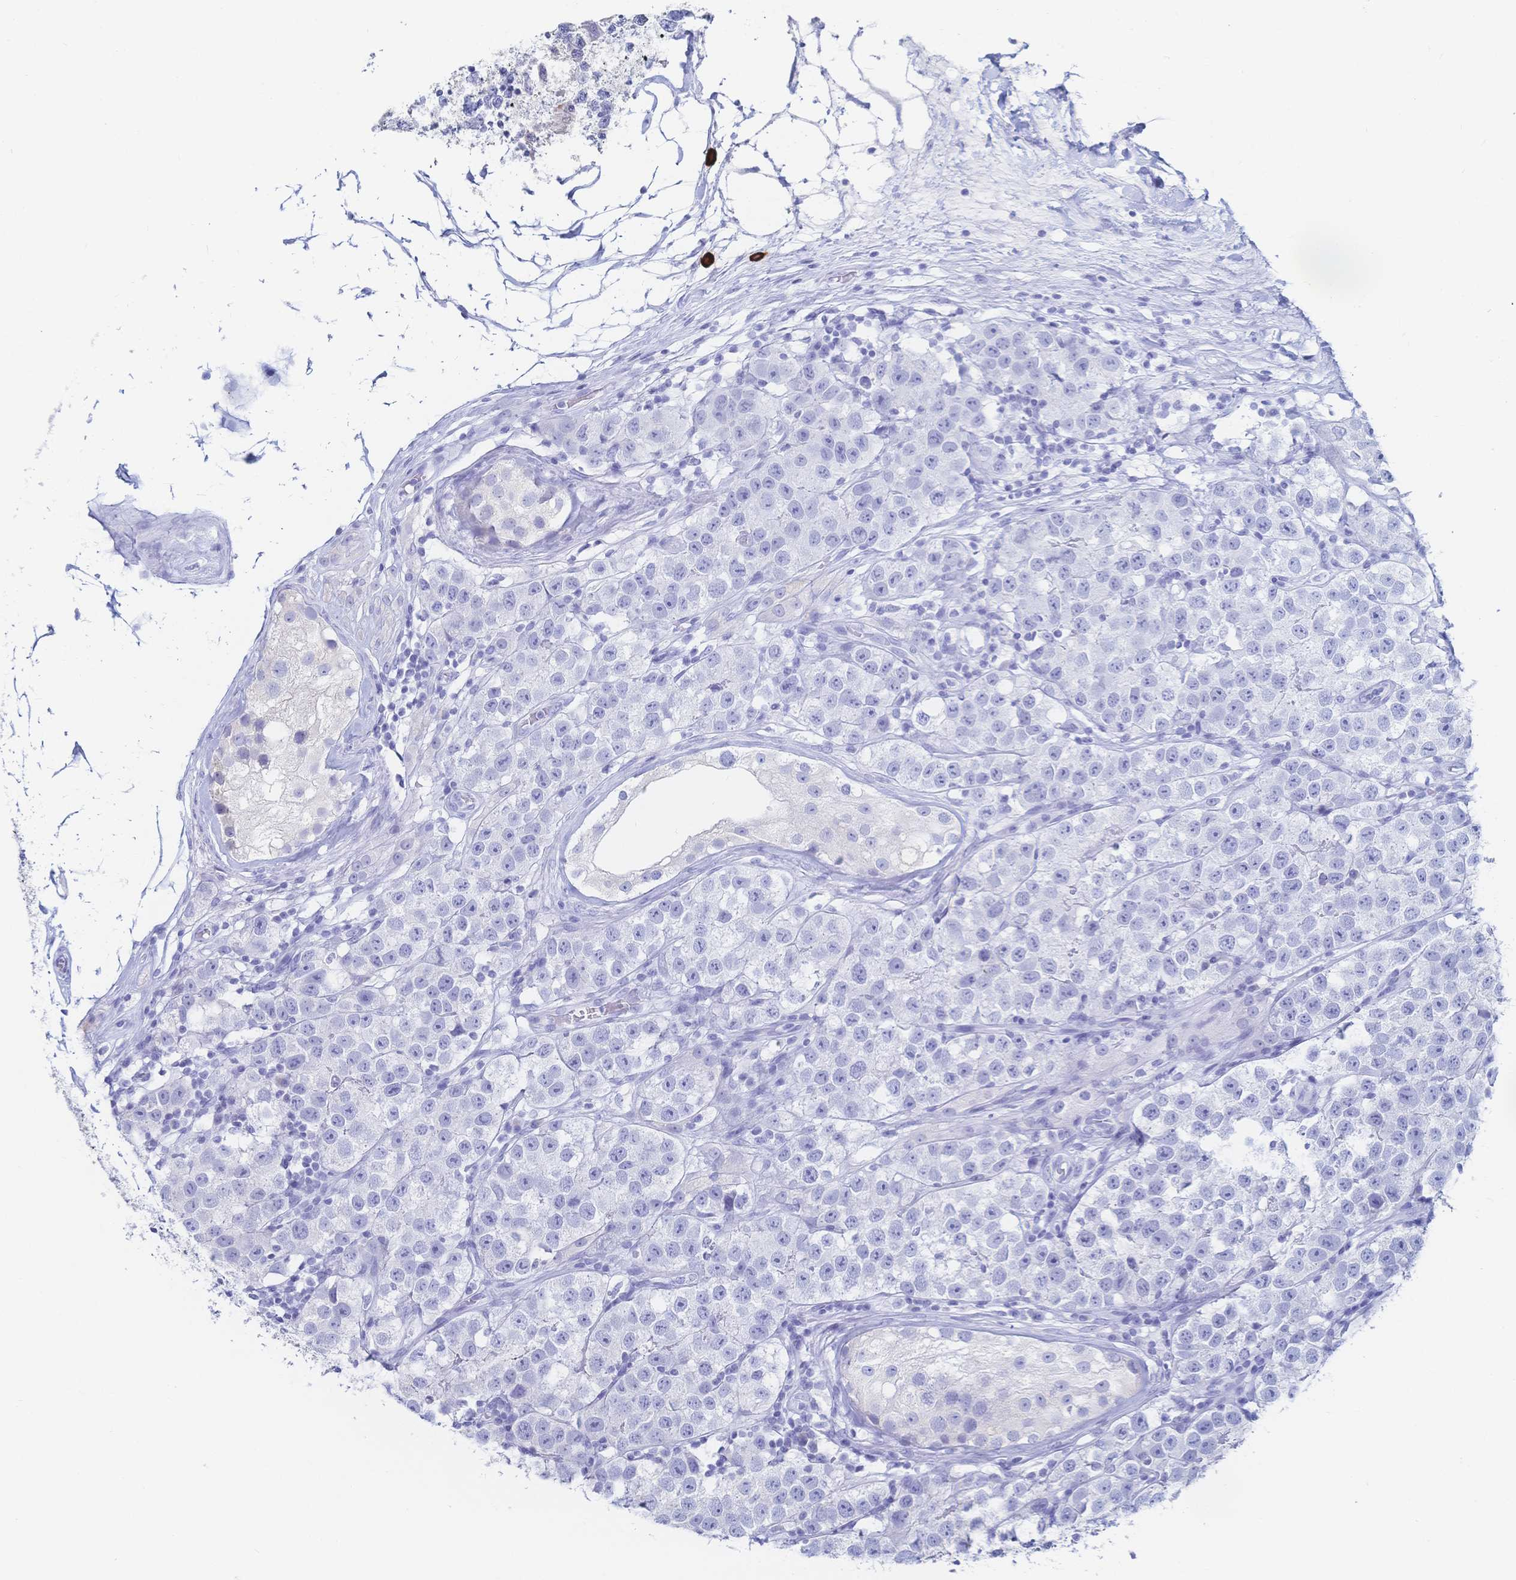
{"staining": {"intensity": "negative", "quantity": "none", "location": "none"}, "tissue": "testis cancer", "cell_type": "Tumor cells", "image_type": "cancer", "snomed": [{"axis": "morphology", "description": "Seminoma, NOS"}, {"axis": "topography", "description": "Testis"}], "caption": "Immunohistochemistry (IHC) micrograph of seminoma (testis) stained for a protein (brown), which reveals no expression in tumor cells.", "gene": "IL2RB", "patient": {"sex": "male", "age": 34}}